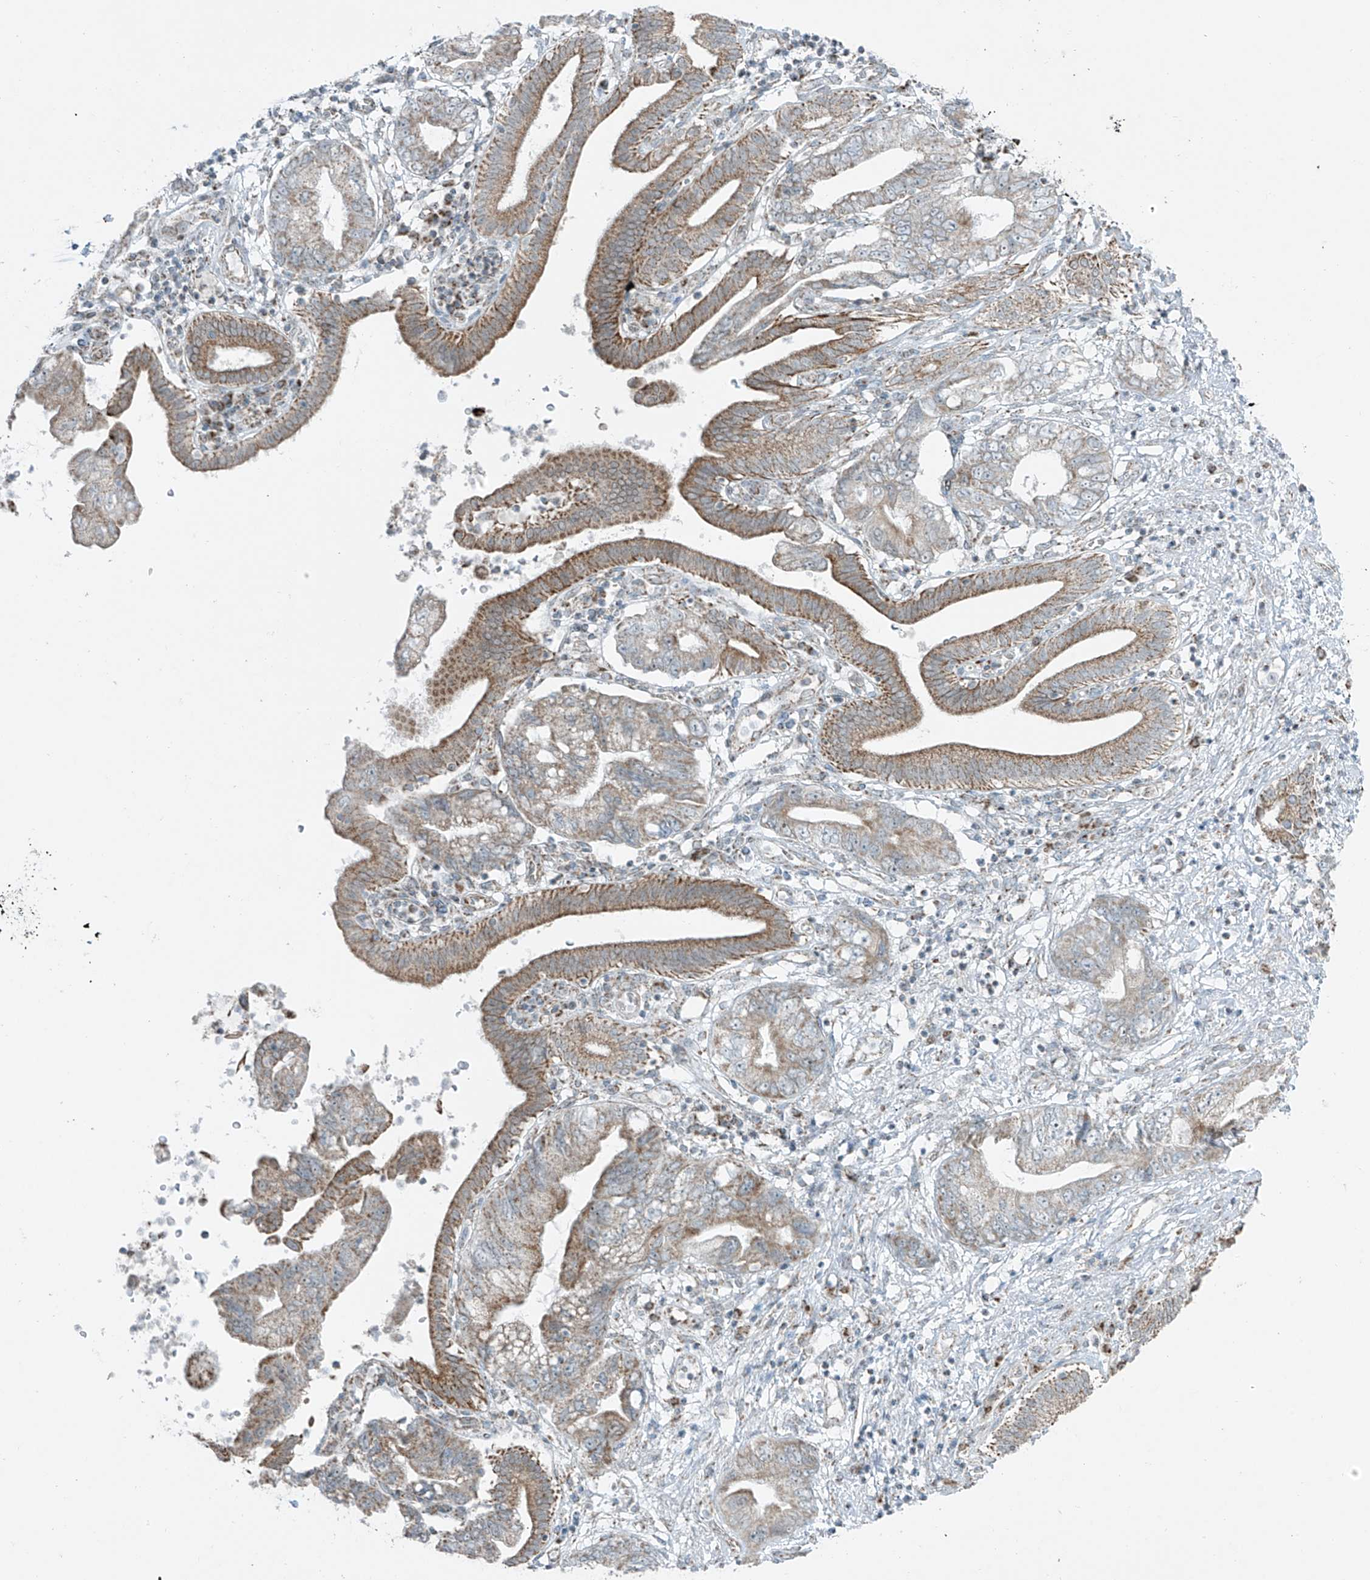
{"staining": {"intensity": "moderate", "quantity": ">75%", "location": "cytoplasmic/membranous"}, "tissue": "pancreatic cancer", "cell_type": "Tumor cells", "image_type": "cancer", "snomed": [{"axis": "morphology", "description": "Adenocarcinoma, NOS"}, {"axis": "topography", "description": "Pancreas"}], "caption": "Human pancreatic cancer stained with a brown dye demonstrates moderate cytoplasmic/membranous positive positivity in about >75% of tumor cells.", "gene": "SMDT1", "patient": {"sex": "female", "age": 73}}